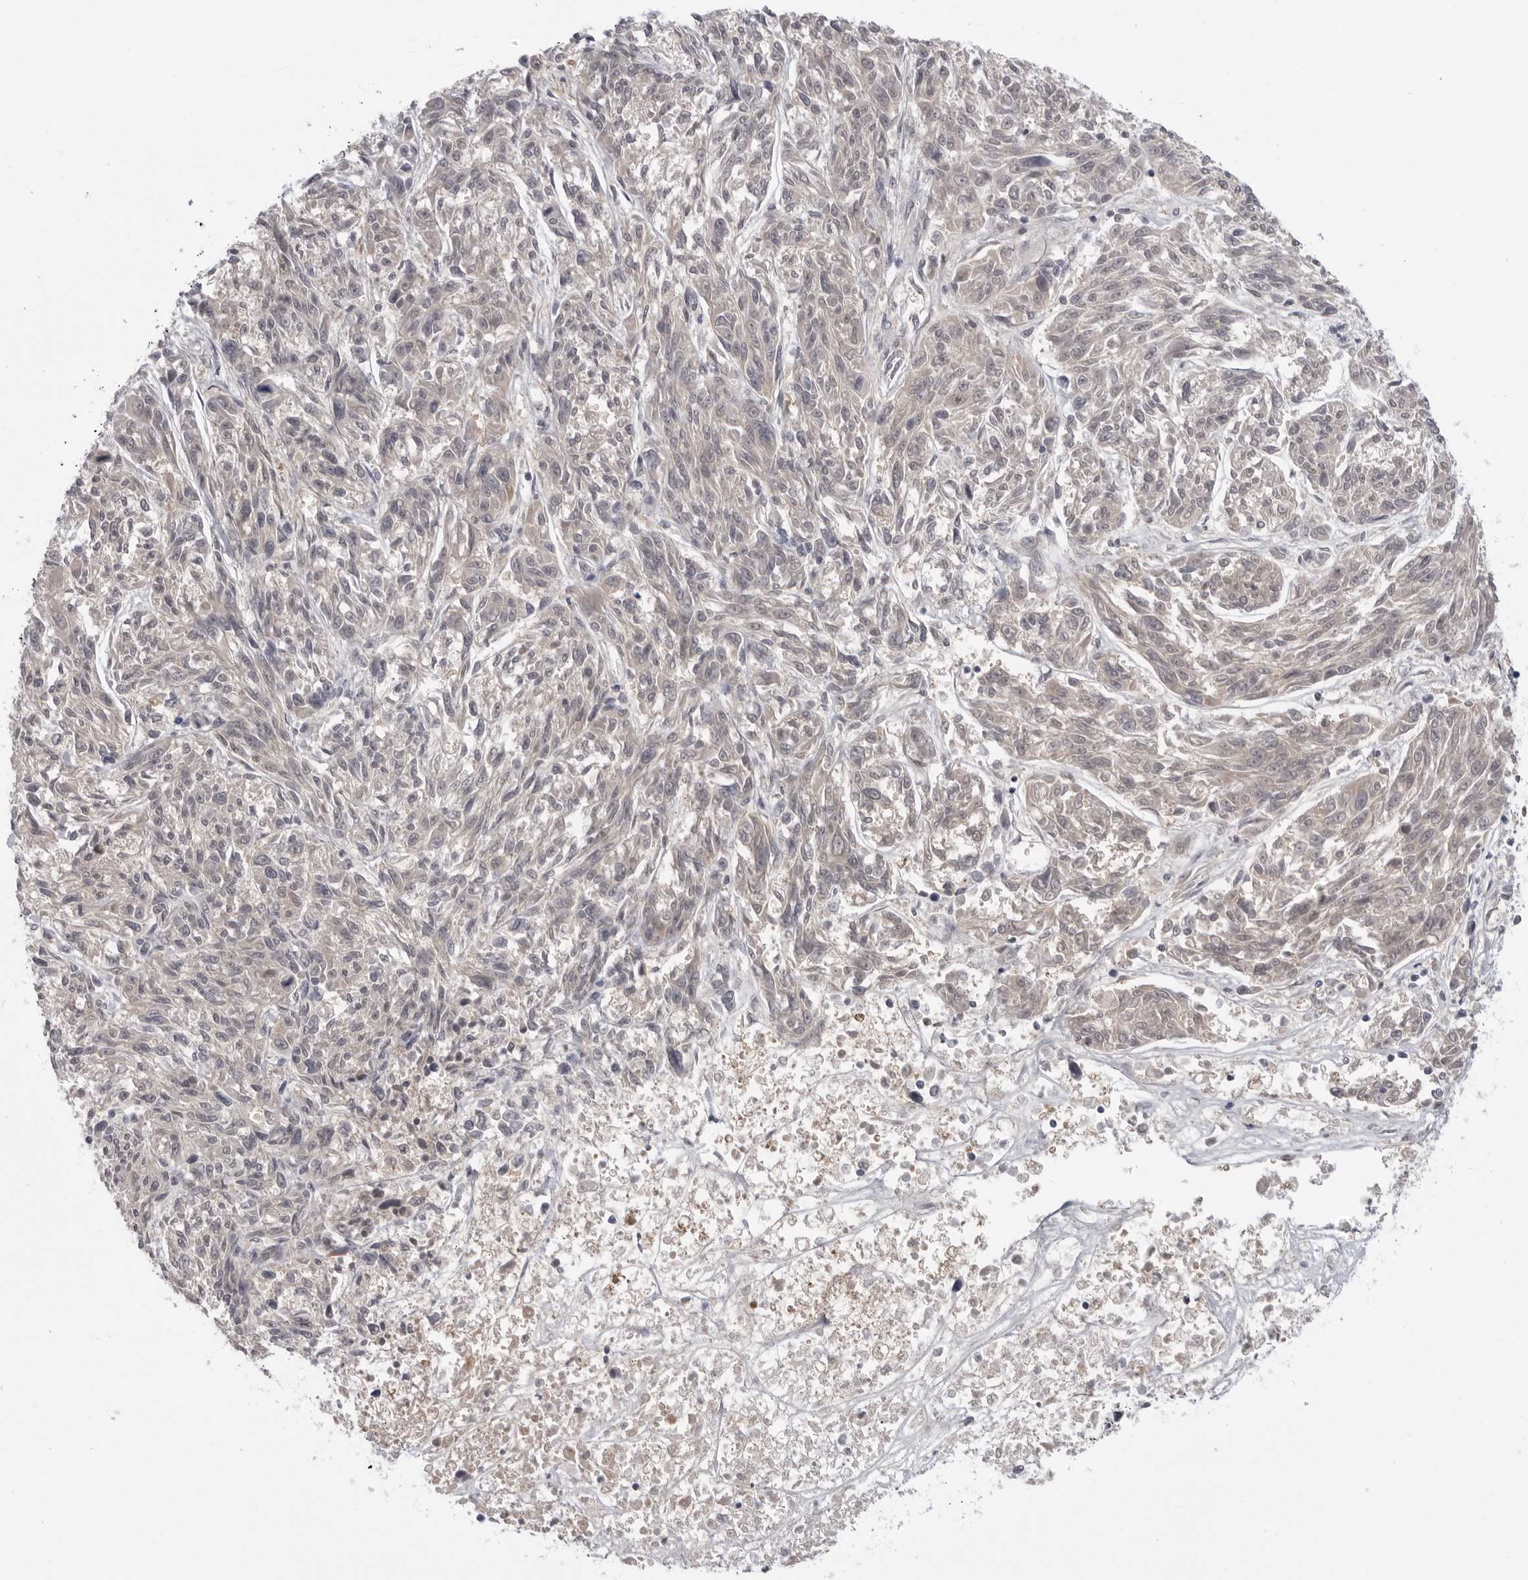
{"staining": {"intensity": "negative", "quantity": "none", "location": "none"}, "tissue": "melanoma", "cell_type": "Tumor cells", "image_type": "cancer", "snomed": [{"axis": "morphology", "description": "Malignant melanoma, NOS"}, {"axis": "topography", "description": "Skin"}], "caption": "Immunohistochemistry (IHC) histopathology image of human melanoma stained for a protein (brown), which shows no expression in tumor cells.", "gene": "PNPO", "patient": {"sex": "male", "age": 53}}